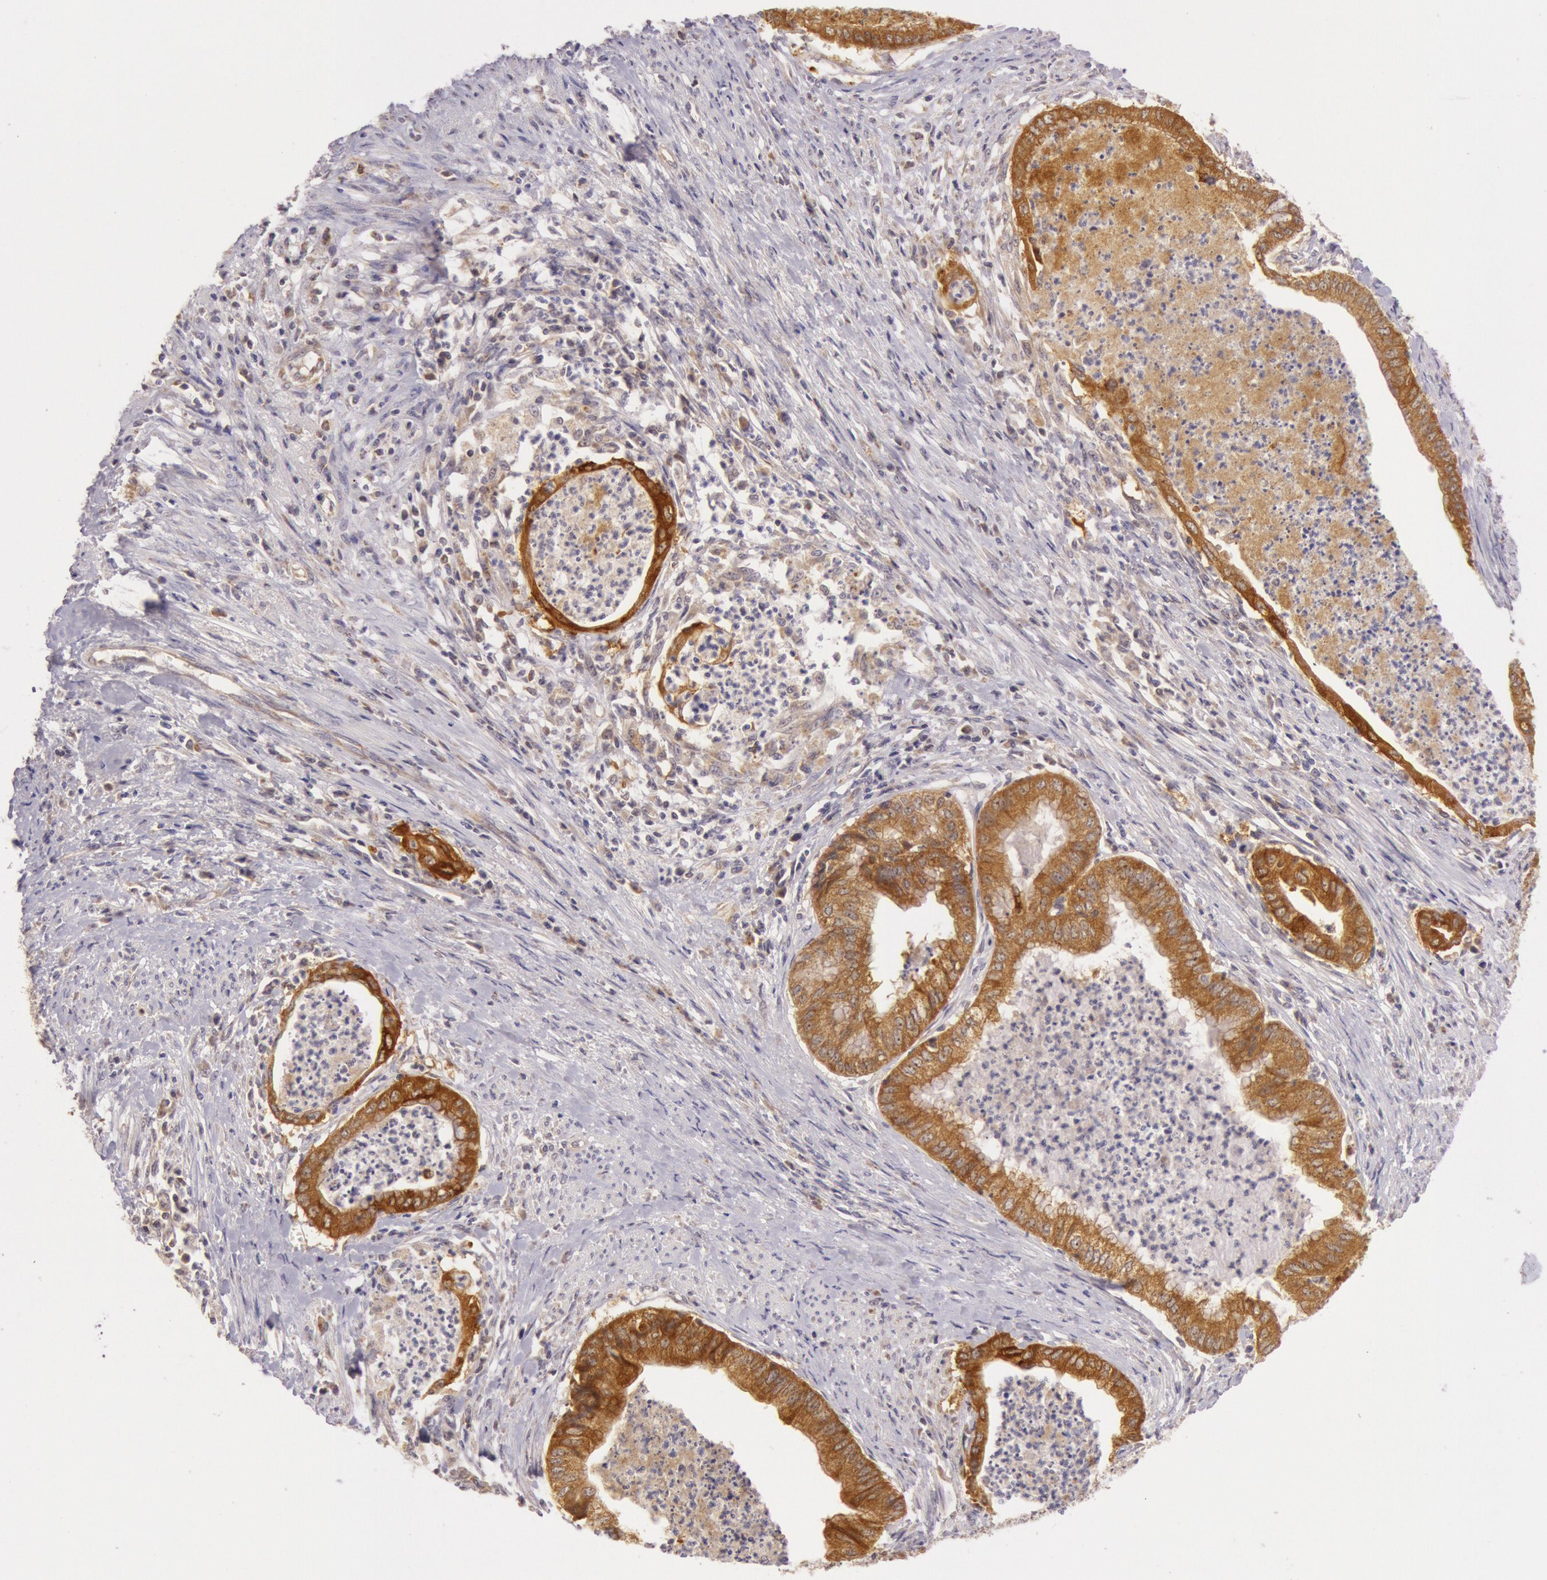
{"staining": {"intensity": "strong", "quantity": ">75%", "location": "cytoplasmic/membranous"}, "tissue": "endometrial cancer", "cell_type": "Tumor cells", "image_type": "cancer", "snomed": [{"axis": "morphology", "description": "Necrosis, NOS"}, {"axis": "morphology", "description": "Adenocarcinoma, NOS"}, {"axis": "topography", "description": "Endometrium"}], "caption": "Protein expression analysis of endometrial adenocarcinoma exhibits strong cytoplasmic/membranous positivity in about >75% of tumor cells. Nuclei are stained in blue.", "gene": "CDK16", "patient": {"sex": "female", "age": 79}}